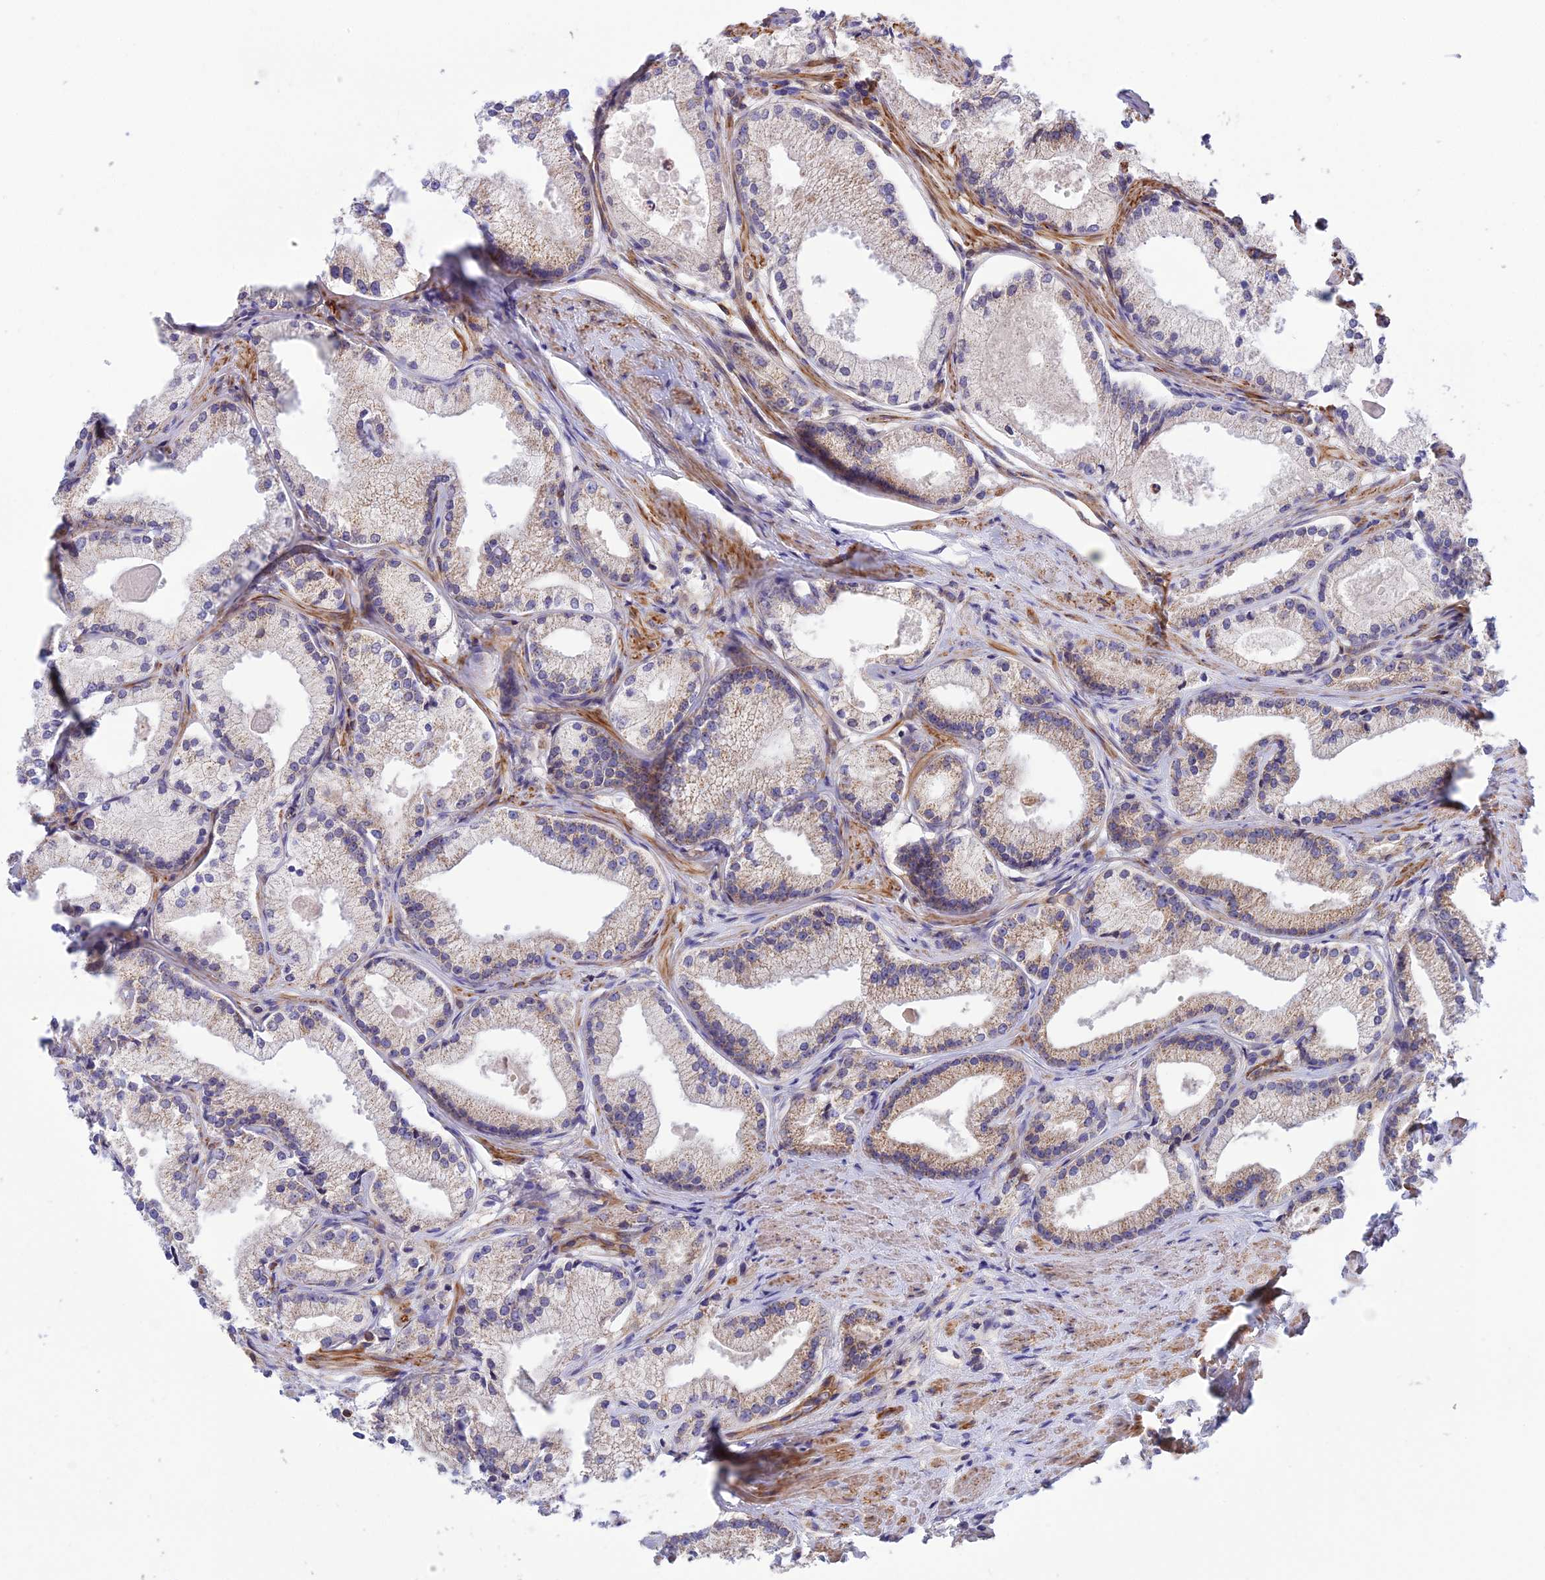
{"staining": {"intensity": "moderate", "quantity": ">75%", "location": "cytoplasmic/membranous"}, "tissue": "prostate cancer", "cell_type": "Tumor cells", "image_type": "cancer", "snomed": [{"axis": "morphology", "description": "Adenocarcinoma, Low grade"}, {"axis": "topography", "description": "Prostate"}], "caption": "Protein expression analysis of human prostate cancer reveals moderate cytoplasmic/membranous expression in approximately >75% of tumor cells.", "gene": "TRIM43B", "patient": {"sex": "male", "age": 57}}